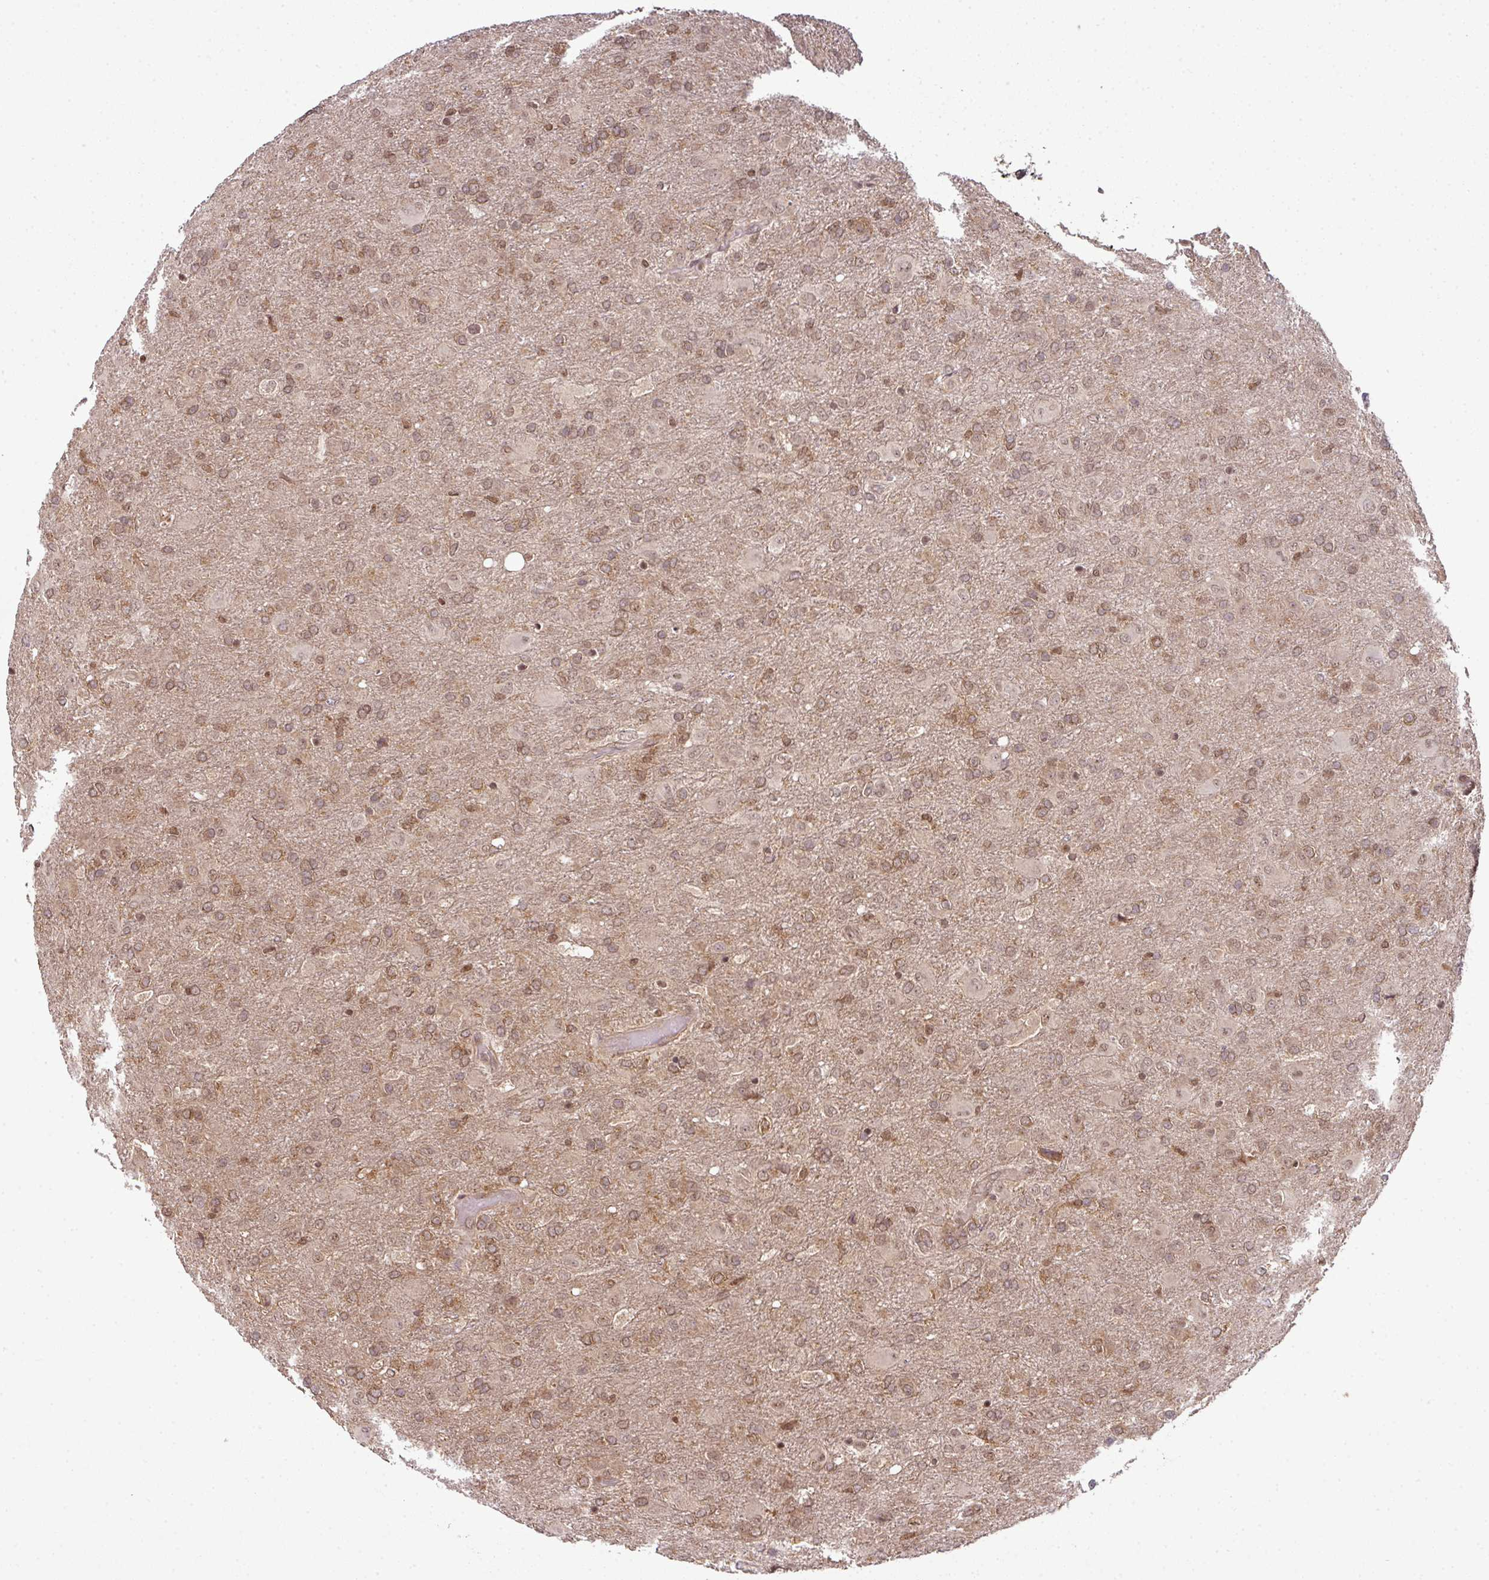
{"staining": {"intensity": "moderate", "quantity": ">75%", "location": "cytoplasmic/membranous,nuclear"}, "tissue": "glioma", "cell_type": "Tumor cells", "image_type": "cancer", "snomed": [{"axis": "morphology", "description": "Glioma, malignant, Low grade"}, {"axis": "topography", "description": "Brain"}], "caption": "This micrograph exhibits glioma stained with immunohistochemistry (IHC) to label a protein in brown. The cytoplasmic/membranous and nuclear of tumor cells show moderate positivity for the protein. Nuclei are counter-stained blue.", "gene": "ANKRD18A", "patient": {"sex": "male", "age": 65}}